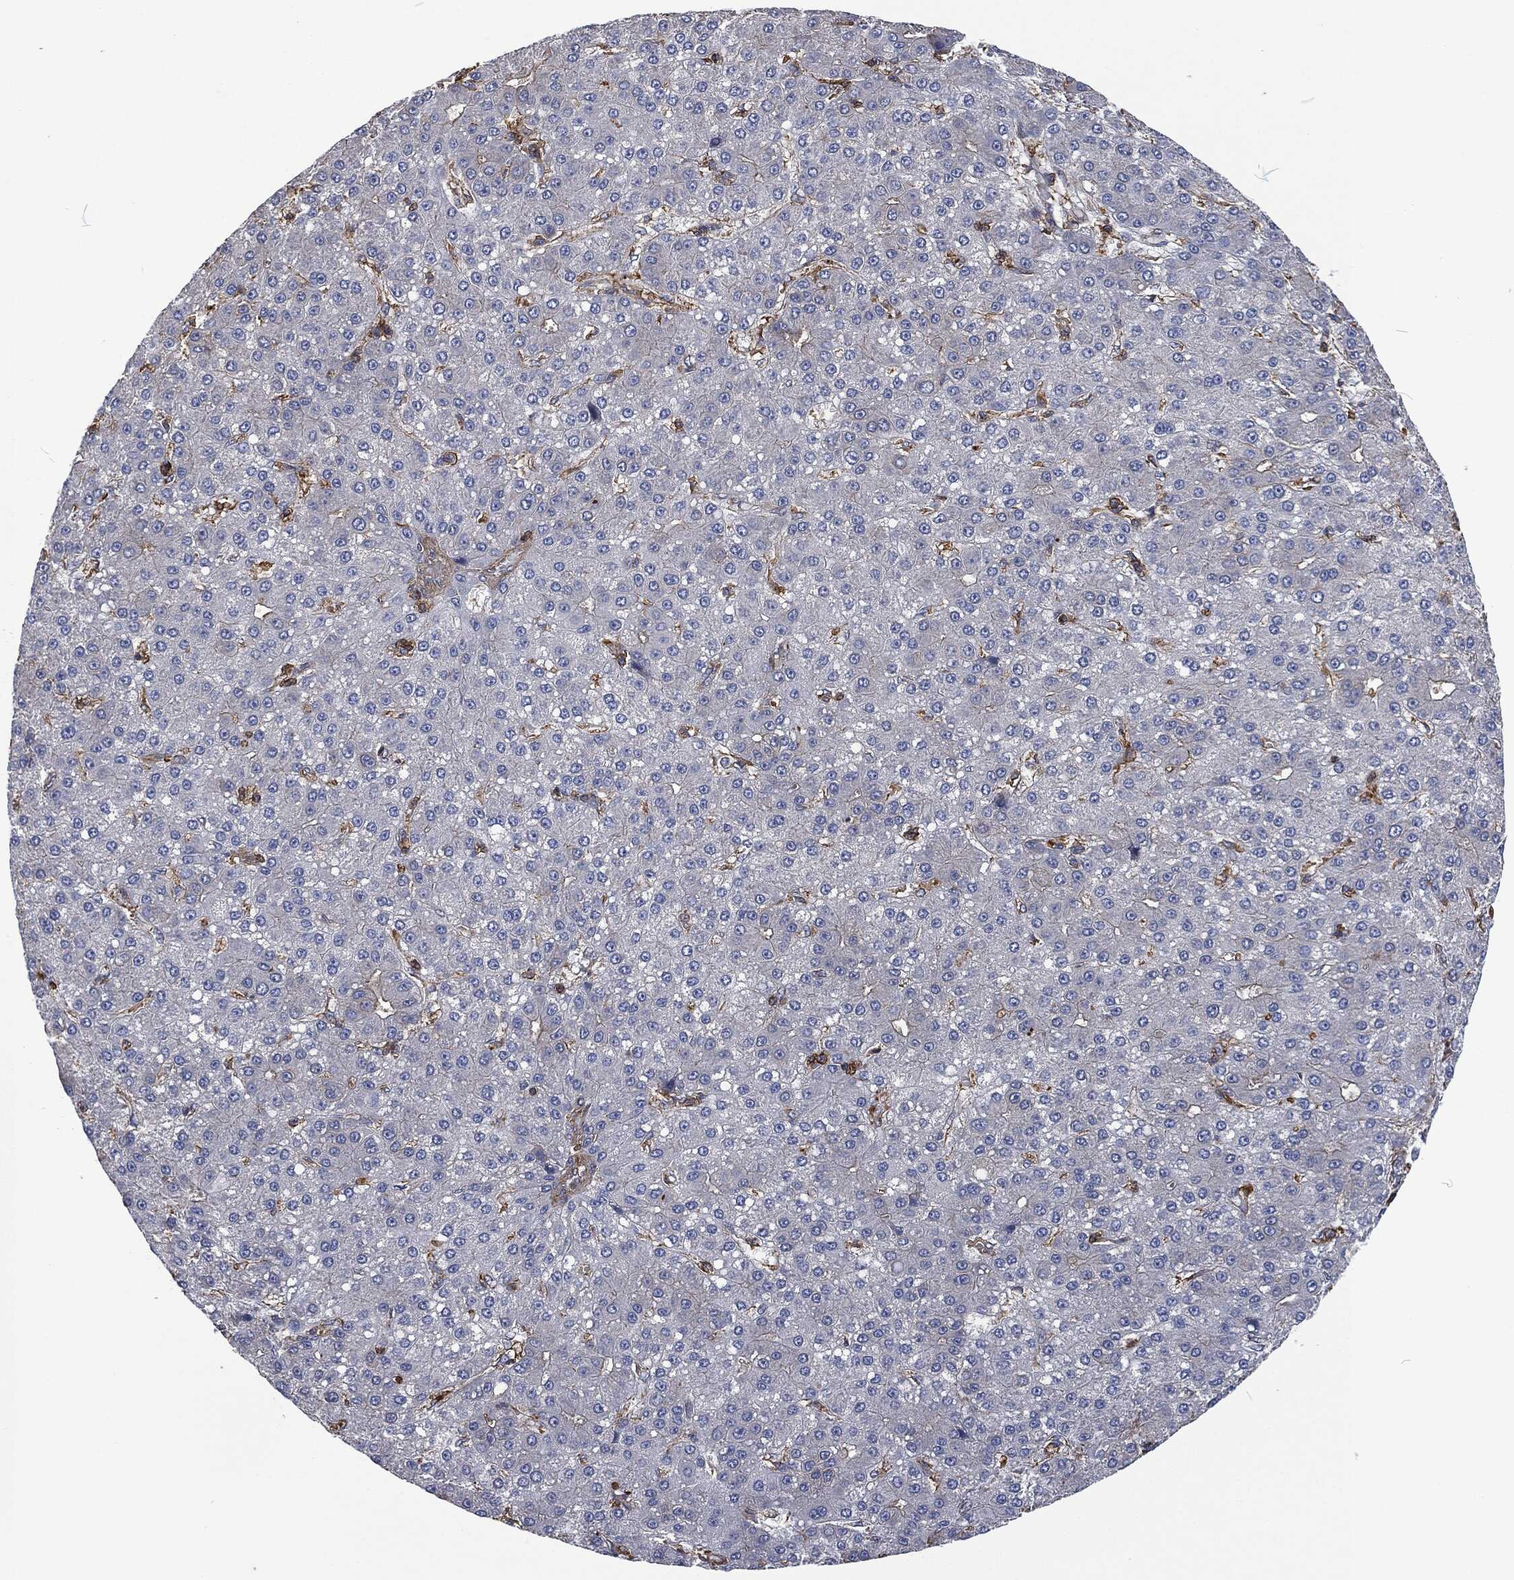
{"staining": {"intensity": "negative", "quantity": "none", "location": "none"}, "tissue": "liver cancer", "cell_type": "Tumor cells", "image_type": "cancer", "snomed": [{"axis": "morphology", "description": "Carcinoma, Hepatocellular, NOS"}, {"axis": "topography", "description": "Liver"}], "caption": "IHC image of neoplastic tissue: human liver cancer stained with DAB (3,3'-diaminobenzidine) reveals no significant protein staining in tumor cells.", "gene": "LGALS9", "patient": {"sex": "male", "age": 67}}